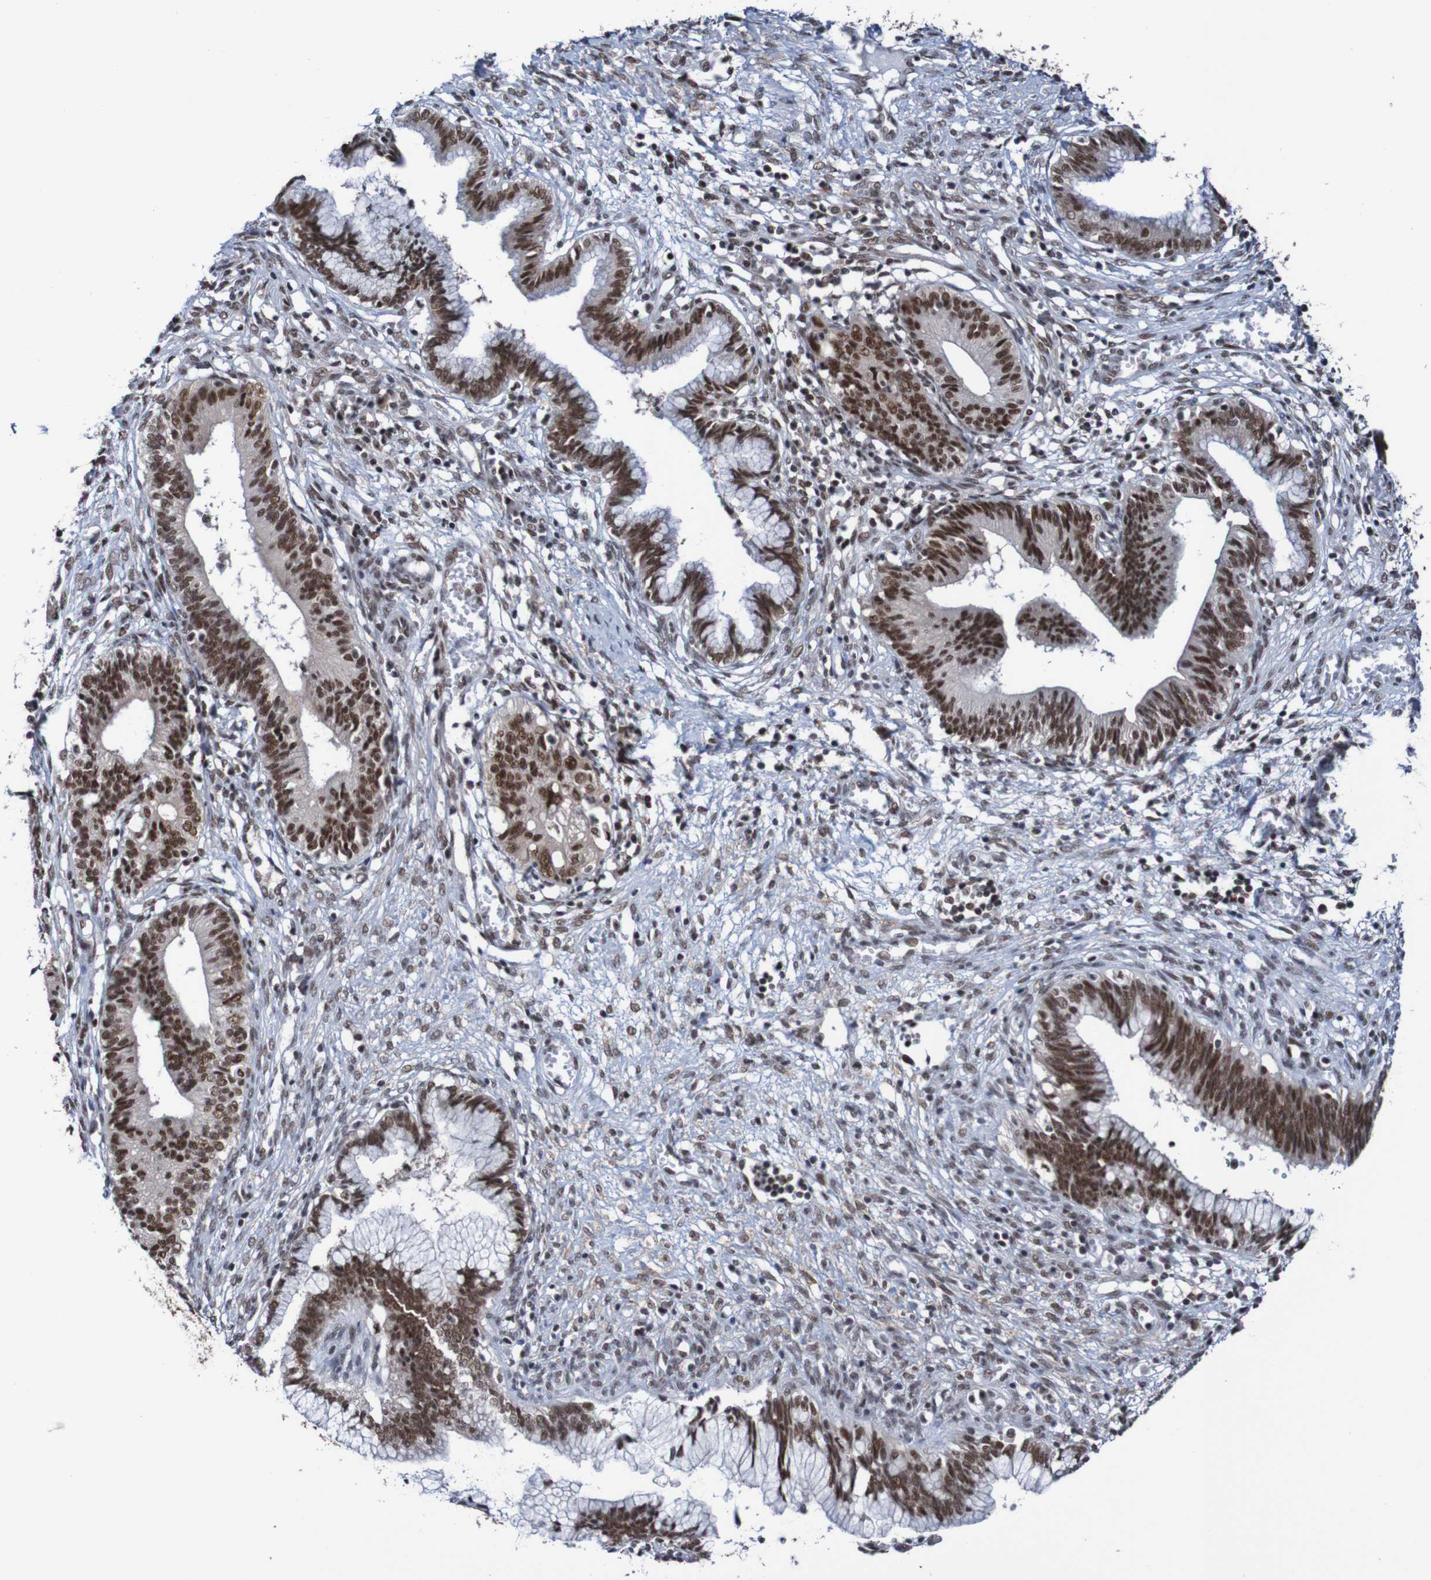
{"staining": {"intensity": "strong", "quantity": ">75%", "location": "nuclear"}, "tissue": "cervical cancer", "cell_type": "Tumor cells", "image_type": "cancer", "snomed": [{"axis": "morphology", "description": "Adenocarcinoma, NOS"}, {"axis": "topography", "description": "Cervix"}], "caption": "There is high levels of strong nuclear expression in tumor cells of cervical adenocarcinoma, as demonstrated by immunohistochemical staining (brown color).", "gene": "CDC5L", "patient": {"sex": "female", "age": 44}}